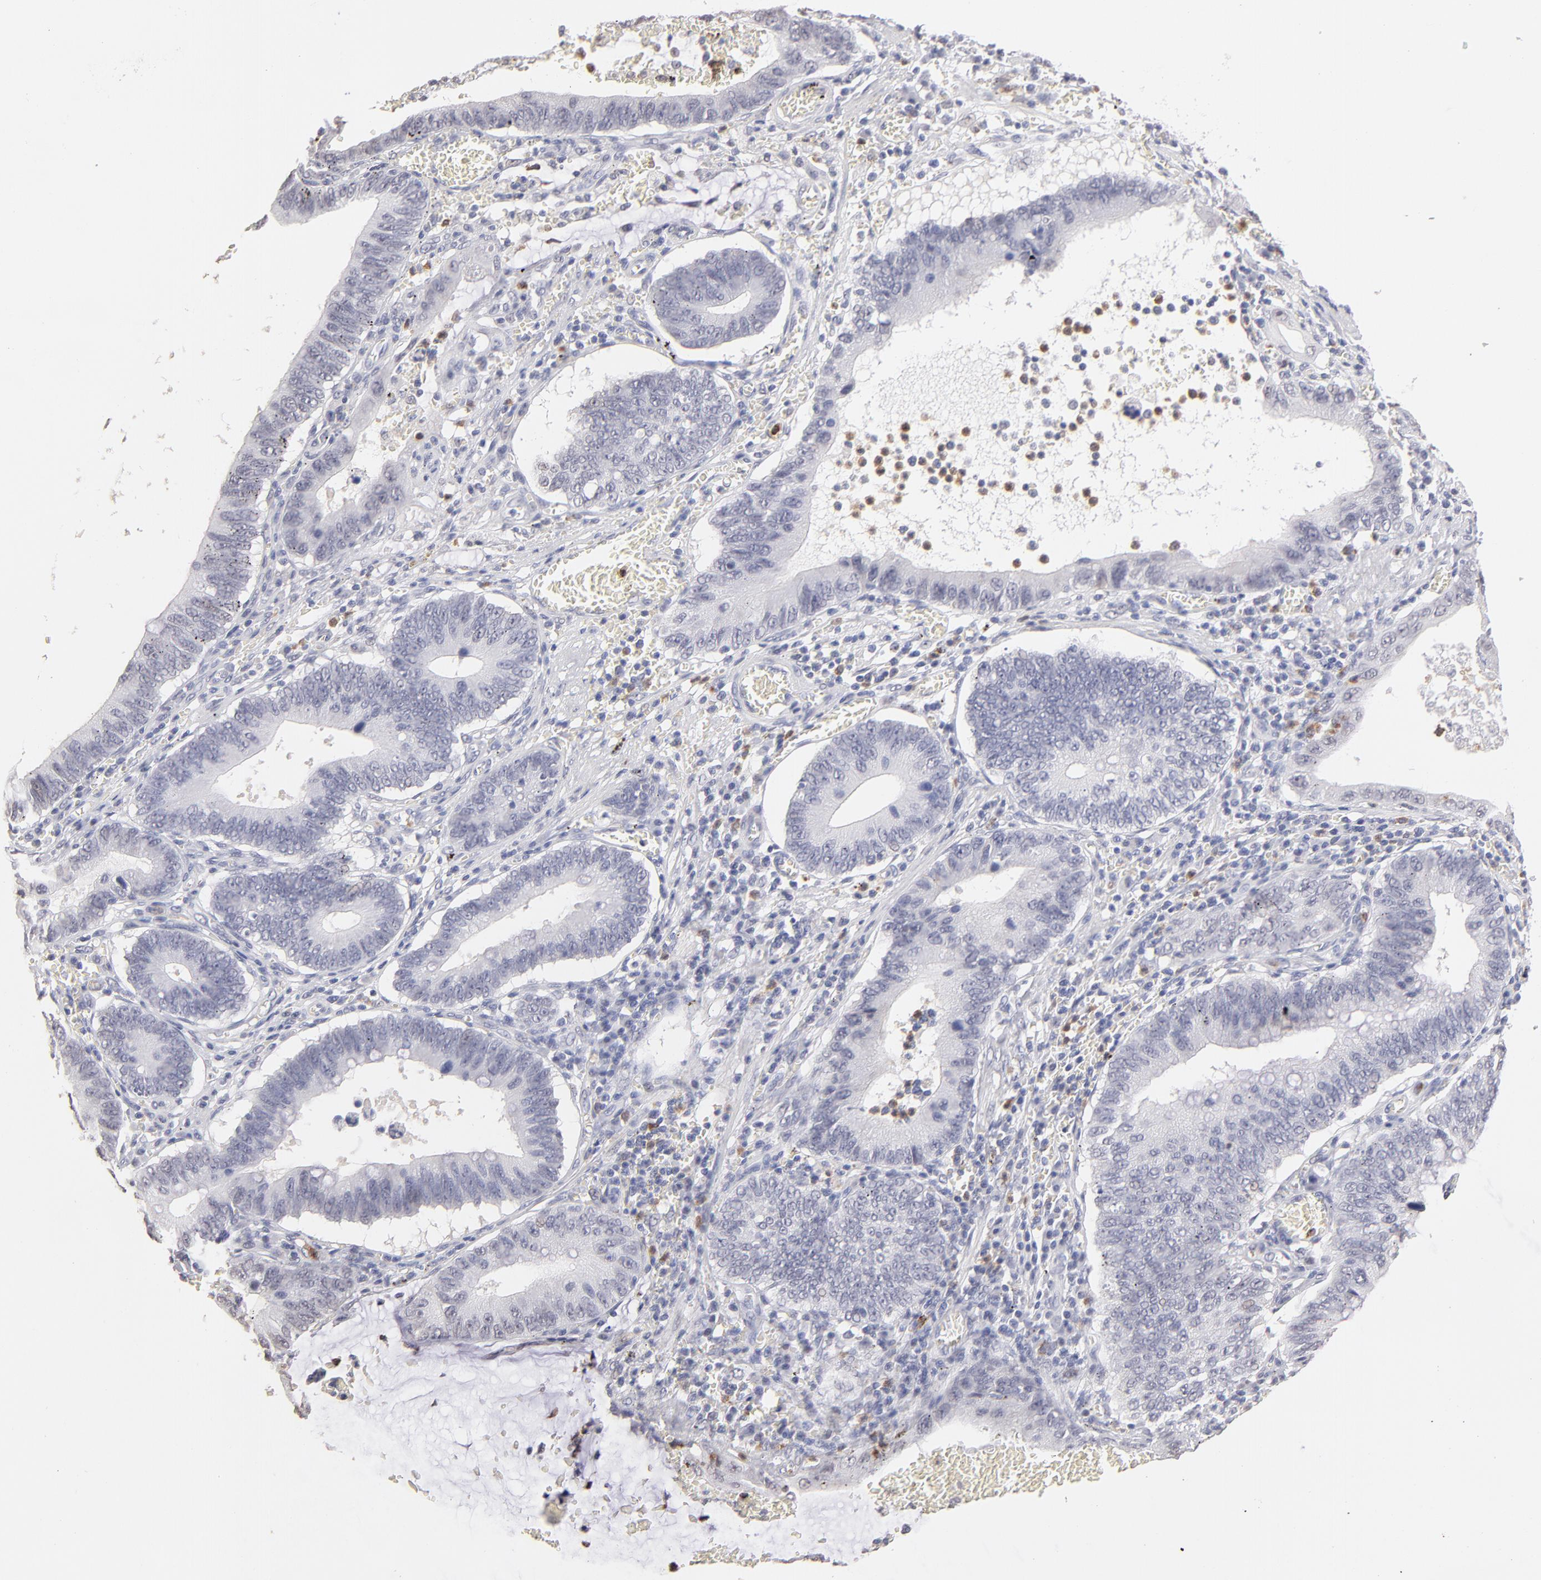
{"staining": {"intensity": "negative", "quantity": "none", "location": "none"}, "tissue": "stomach cancer", "cell_type": "Tumor cells", "image_type": "cancer", "snomed": [{"axis": "morphology", "description": "Adenocarcinoma, NOS"}, {"axis": "topography", "description": "Stomach"}, {"axis": "topography", "description": "Gastric cardia"}], "caption": "IHC of stomach cancer exhibits no expression in tumor cells.", "gene": "MGAM", "patient": {"sex": "male", "age": 59}}